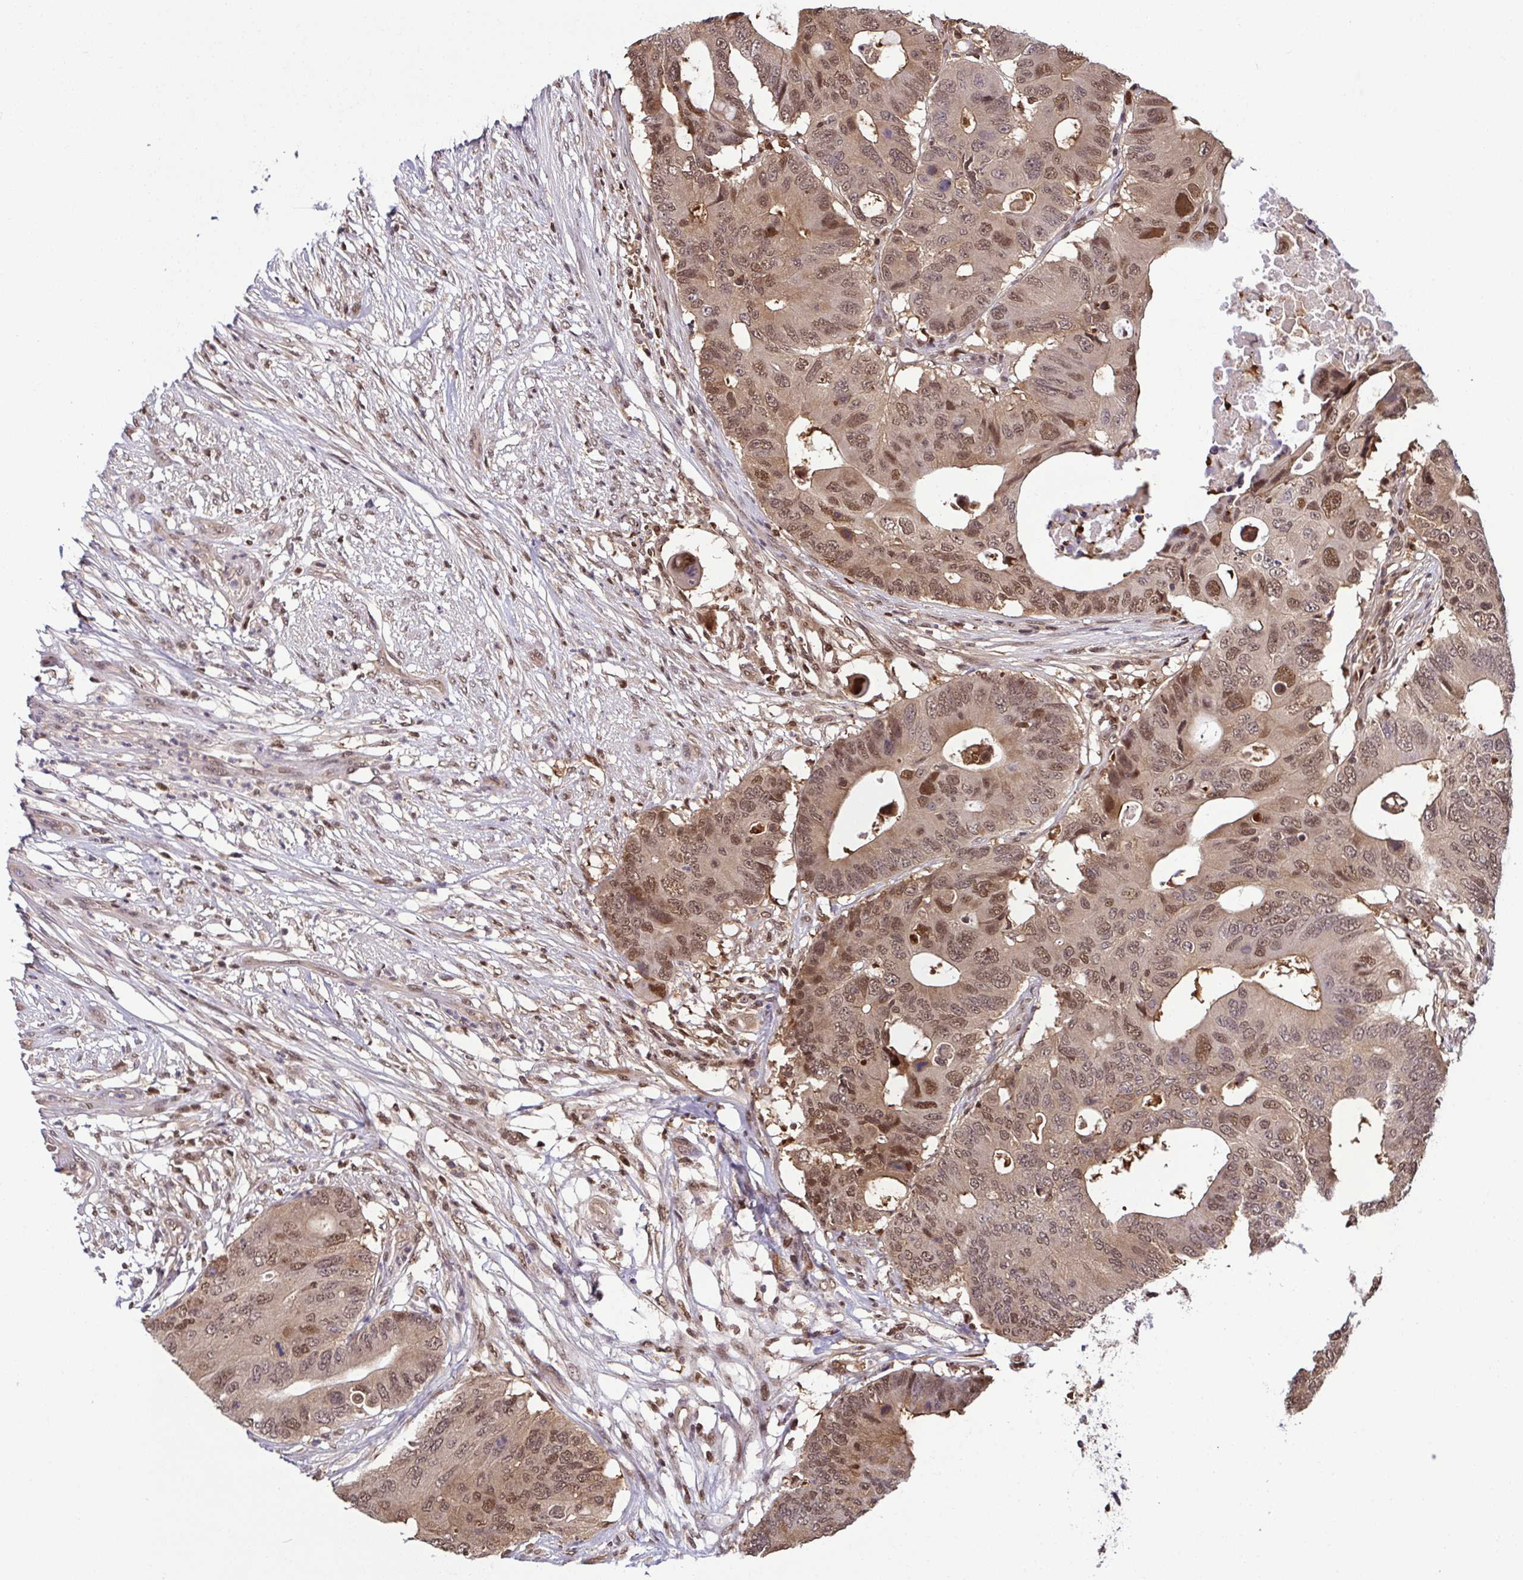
{"staining": {"intensity": "moderate", "quantity": ">75%", "location": "cytoplasmic/membranous,nuclear"}, "tissue": "colorectal cancer", "cell_type": "Tumor cells", "image_type": "cancer", "snomed": [{"axis": "morphology", "description": "Adenocarcinoma, NOS"}, {"axis": "topography", "description": "Colon"}], "caption": "High-magnification brightfield microscopy of colorectal adenocarcinoma stained with DAB (brown) and counterstained with hematoxylin (blue). tumor cells exhibit moderate cytoplasmic/membranous and nuclear positivity is identified in approximately>75% of cells.", "gene": "PSMB9", "patient": {"sex": "male", "age": 71}}